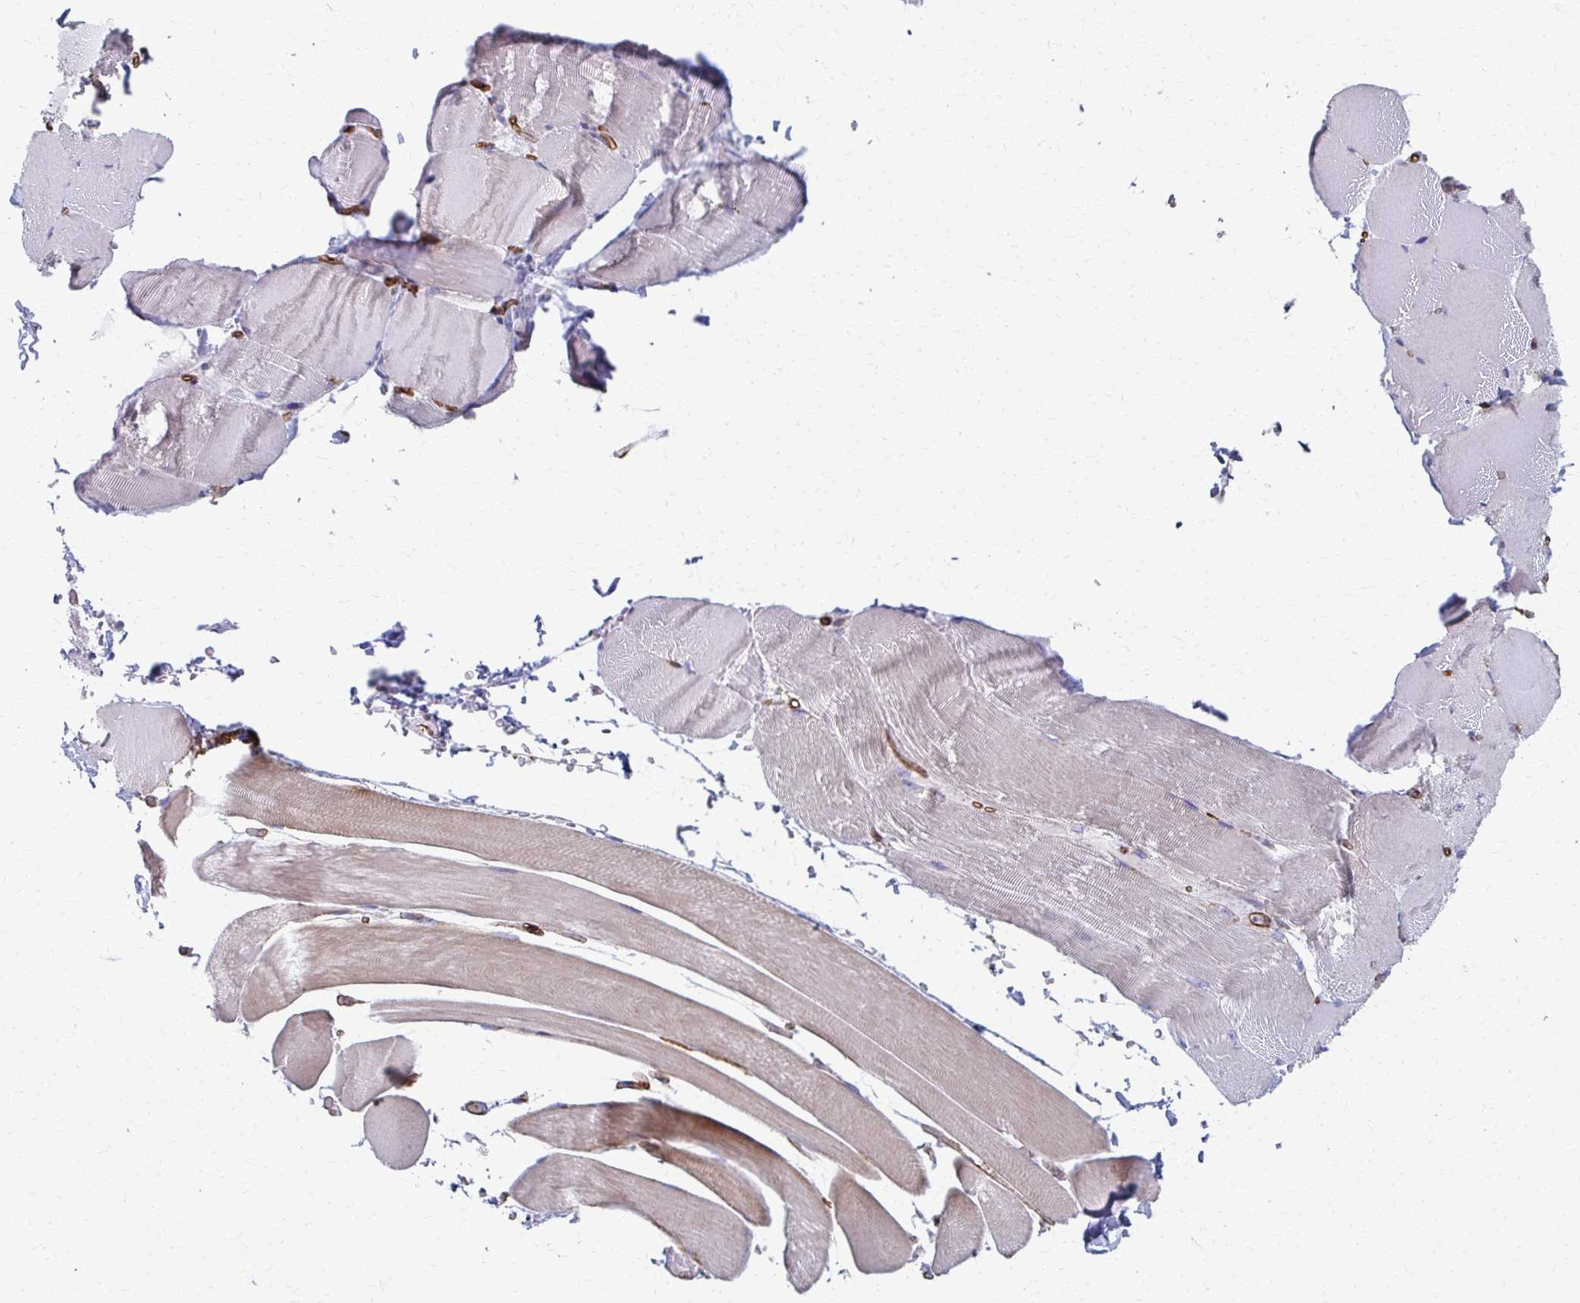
{"staining": {"intensity": "weak", "quantity": "<25%", "location": "cytoplasmic/membranous"}, "tissue": "skeletal muscle", "cell_type": "Myocytes", "image_type": "normal", "snomed": [{"axis": "morphology", "description": "Normal tissue, NOS"}, {"axis": "topography", "description": "Skeletal muscle"}], "caption": "The image displays no staining of myocytes in normal skeletal muscle.", "gene": "FAHD1", "patient": {"sex": "female", "age": 37}}